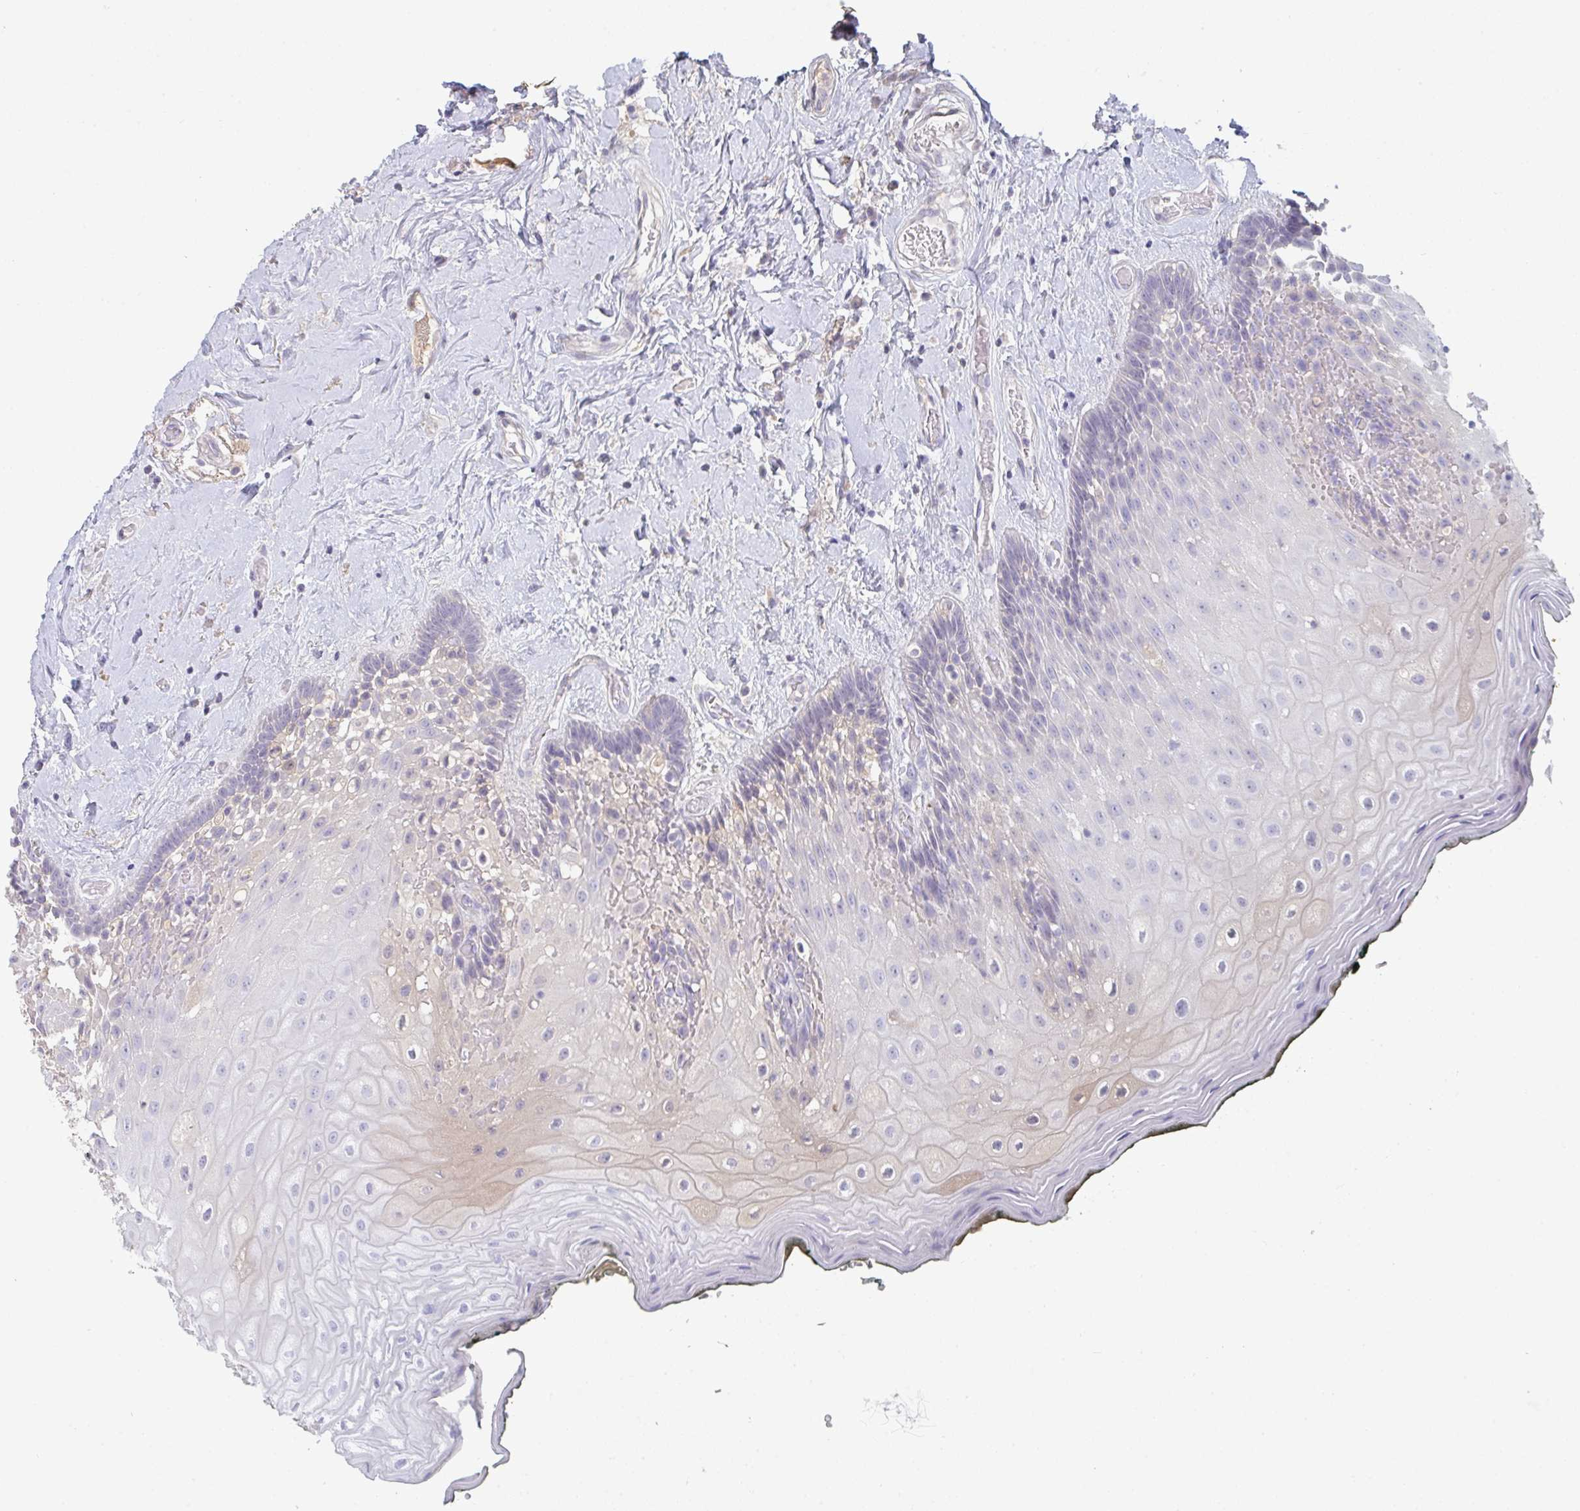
{"staining": {"intensity": "negative", "quantity": "none", "location": "none"}, "tissue": "oral mucosa", "cell_type": "Squamous epithelial cells", "image_type": "normal", "snomed": [{"axis": "morphology", "description": "Normal tissue, NOS"}, {"axis": "morphology", "description": "Squamous cell carcinoma, NOS"}, {"axis": "topography", "description": "Oral tissue"}, {"axis": "topography", "description": "Head-Neck"}], "caption": "DAB immunohistochemical staining of benign oral mucosa displays no significant expression in squamous epithelial cells.", "gene": "HGFAC", "patient": {"sex": "male", "age": 64}}